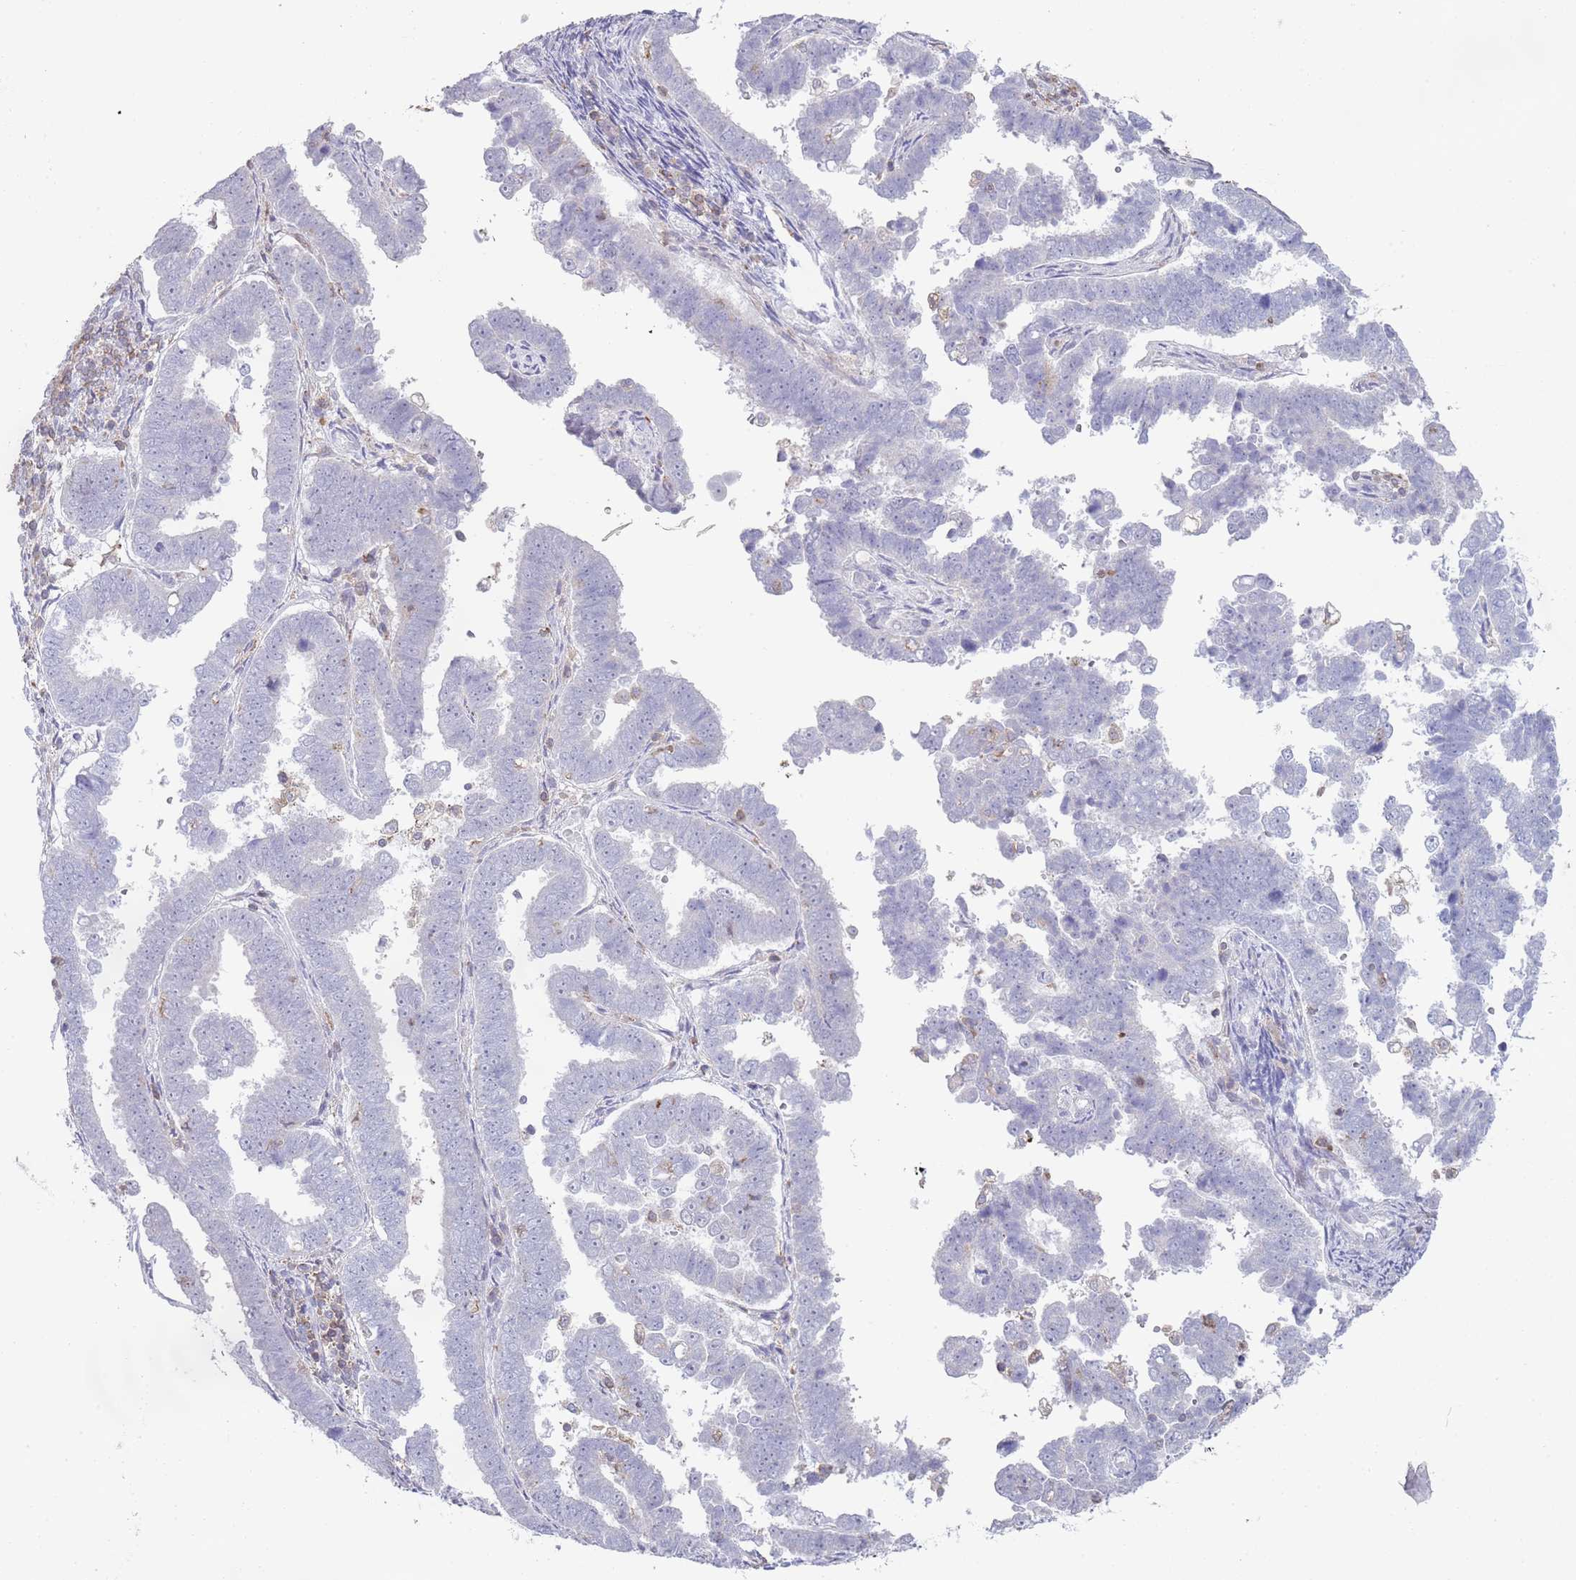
{"staining": {"intensity": "negative", "quantity": "none", "location": "none"}, "tissue": "endometrial cancer", "cell_type": "Tumor cells", "image_type": "cancer", "snomed": [{"axis": "morphology", "description": "Adenocarcinoma, NOS"}, {"axis": "topography", "description": "Endometrium"}], "caption": "Endometrial adenocarcinoma was stained to show a protein in brown. There is no significant expression in tumor cells.", "gene": "LPXN", "patient": {"sex": "female", "age": 75}}